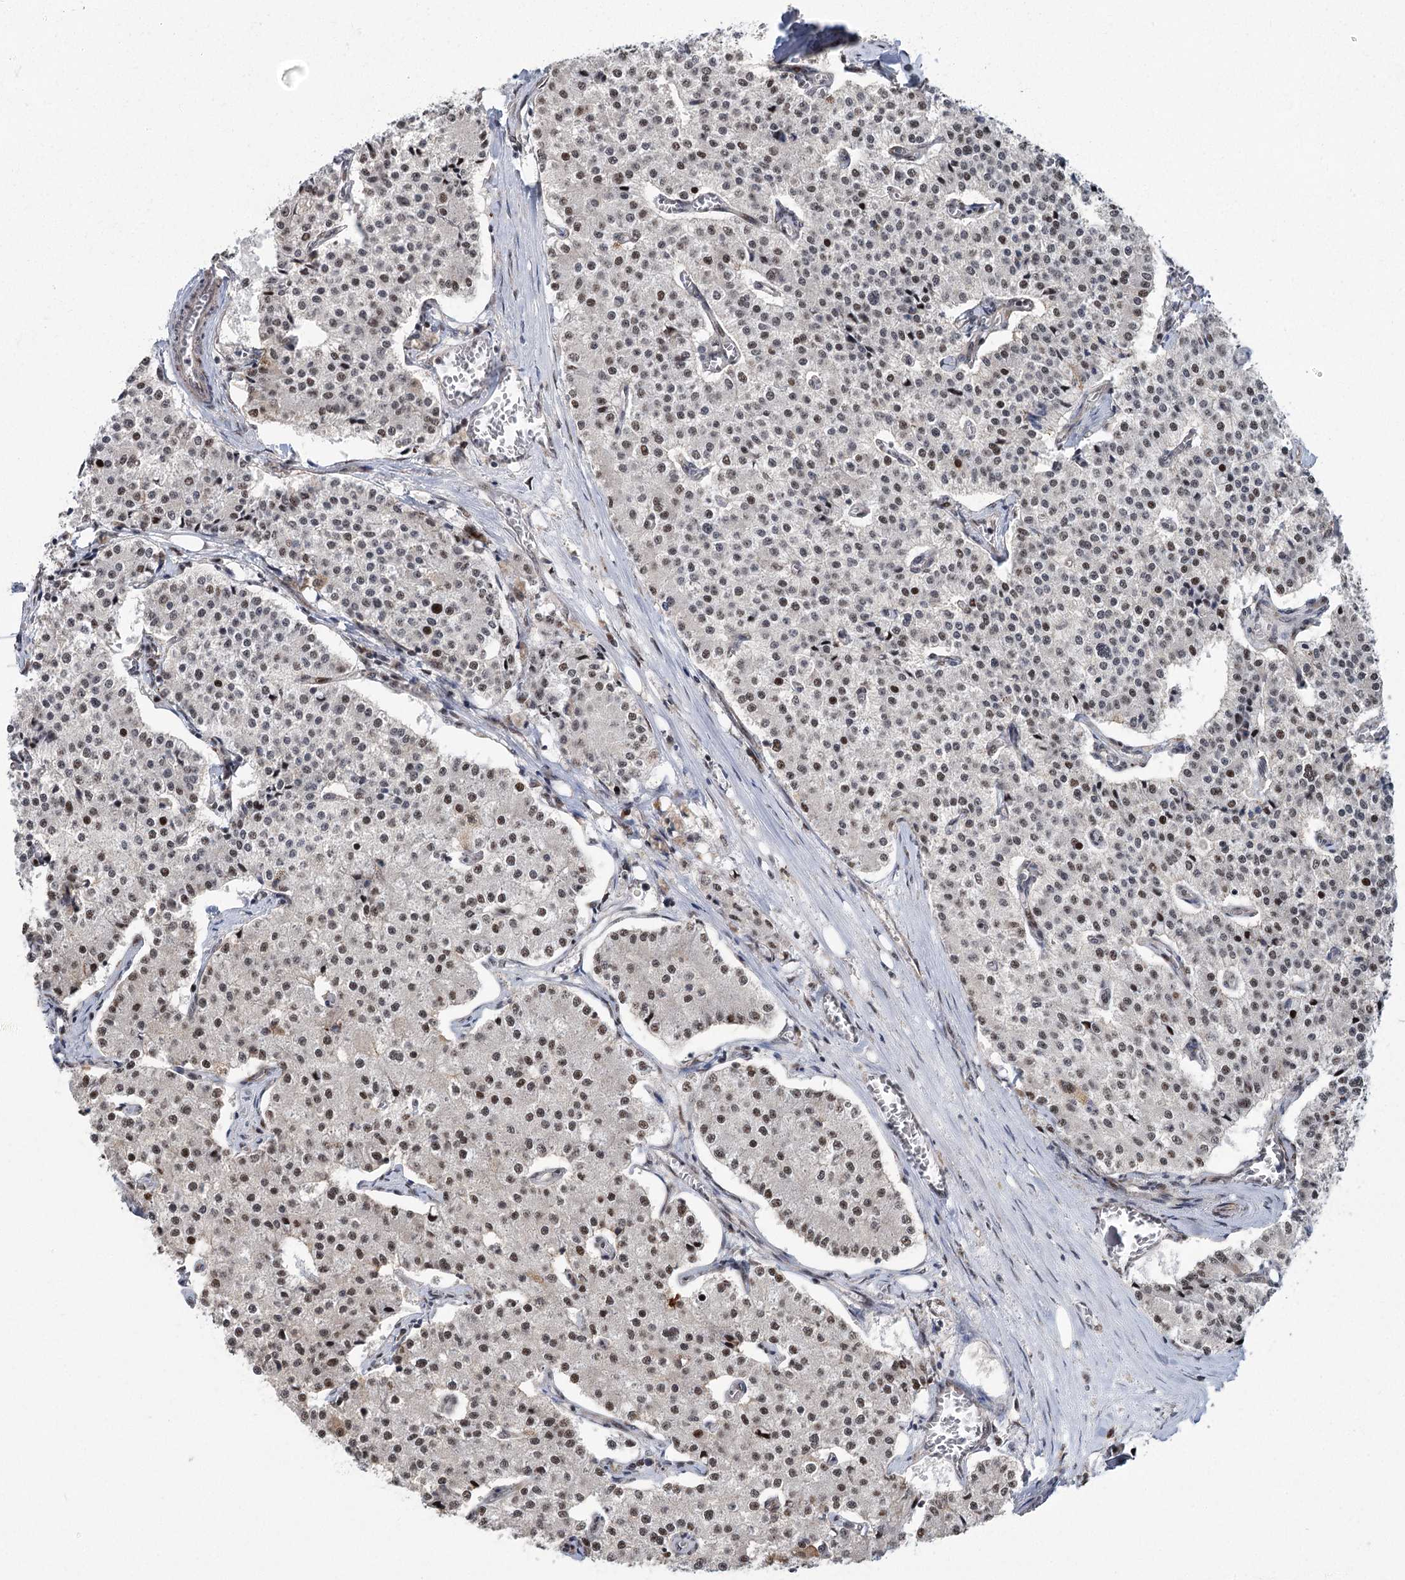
{"staining": {"intensity": "moderate", "quantity": "<25%", "location": "nuclear"}, "tissue": "carcinoid", "cell_type": "Tumor cells", "image_type": "cancer", "snomed": [{"axis": "morphology", "description": "Carcinoid, malignant, NOS"}, {"axis": "topography", "description": "Colon"}], "caption": "Immunohistochemical staining of human carcinoid exhibits low levels of moderate nuclear expression in approximately <25% of tumor cells.", "gene": "PARM1", "patient": {"sex": "female", "age": 52}}